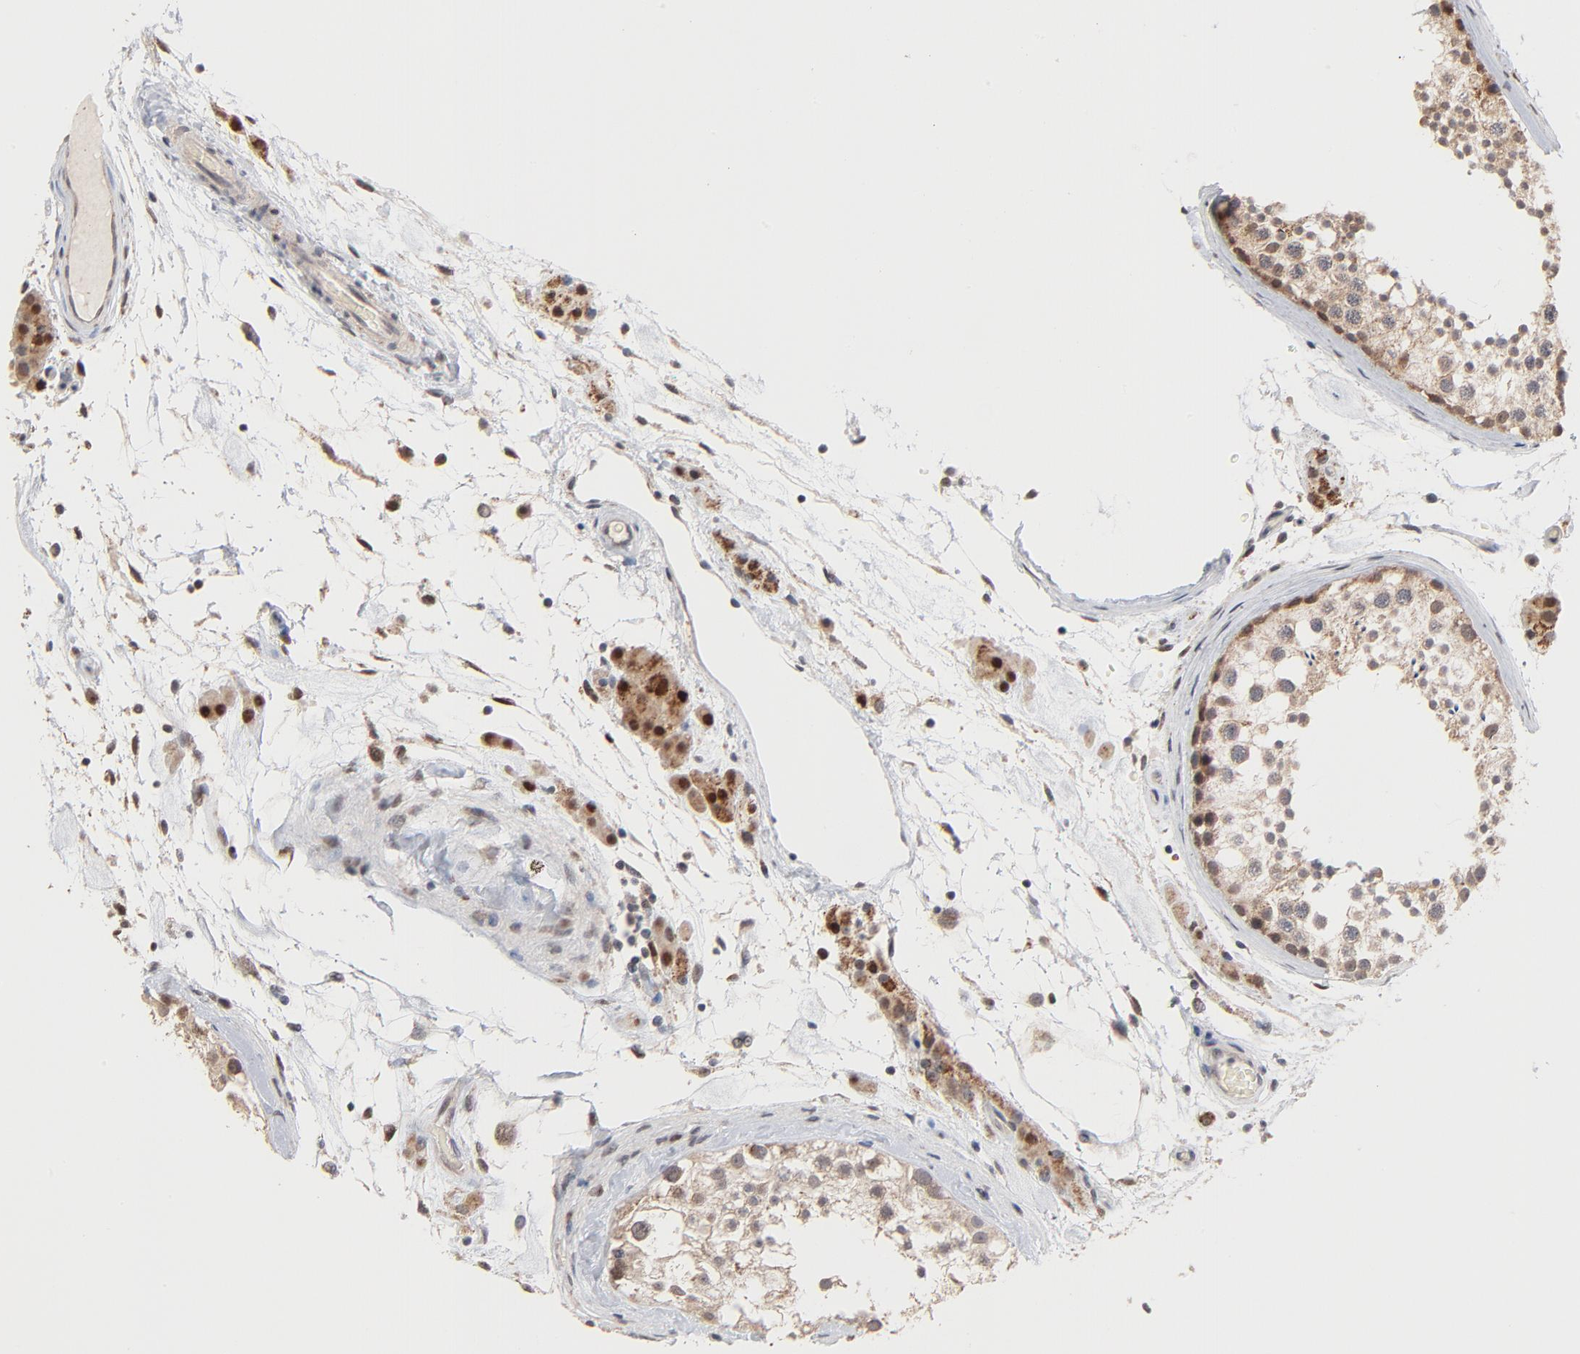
{"staining": {"intensity": "moderate", "quantity": ">75%", "location": "cytoplasmic/membranous"}, "tissue": "testis", "cell_type": "Cells in seminiferous ducts", "image_type": "normal", "snomed": [{"axis": "morphology", "description": "Normal tissue, NOS"}, {"axis": "topography", "description": "Testis"}], "caption": "Protein expression analysis of unremarkable testis displays moderate cytoplasmic/membranous staining in approximately >75% of cells in seminiferous ducts.", "gene": "MSL2", "patient": {"sex": "male", "age": 46}}